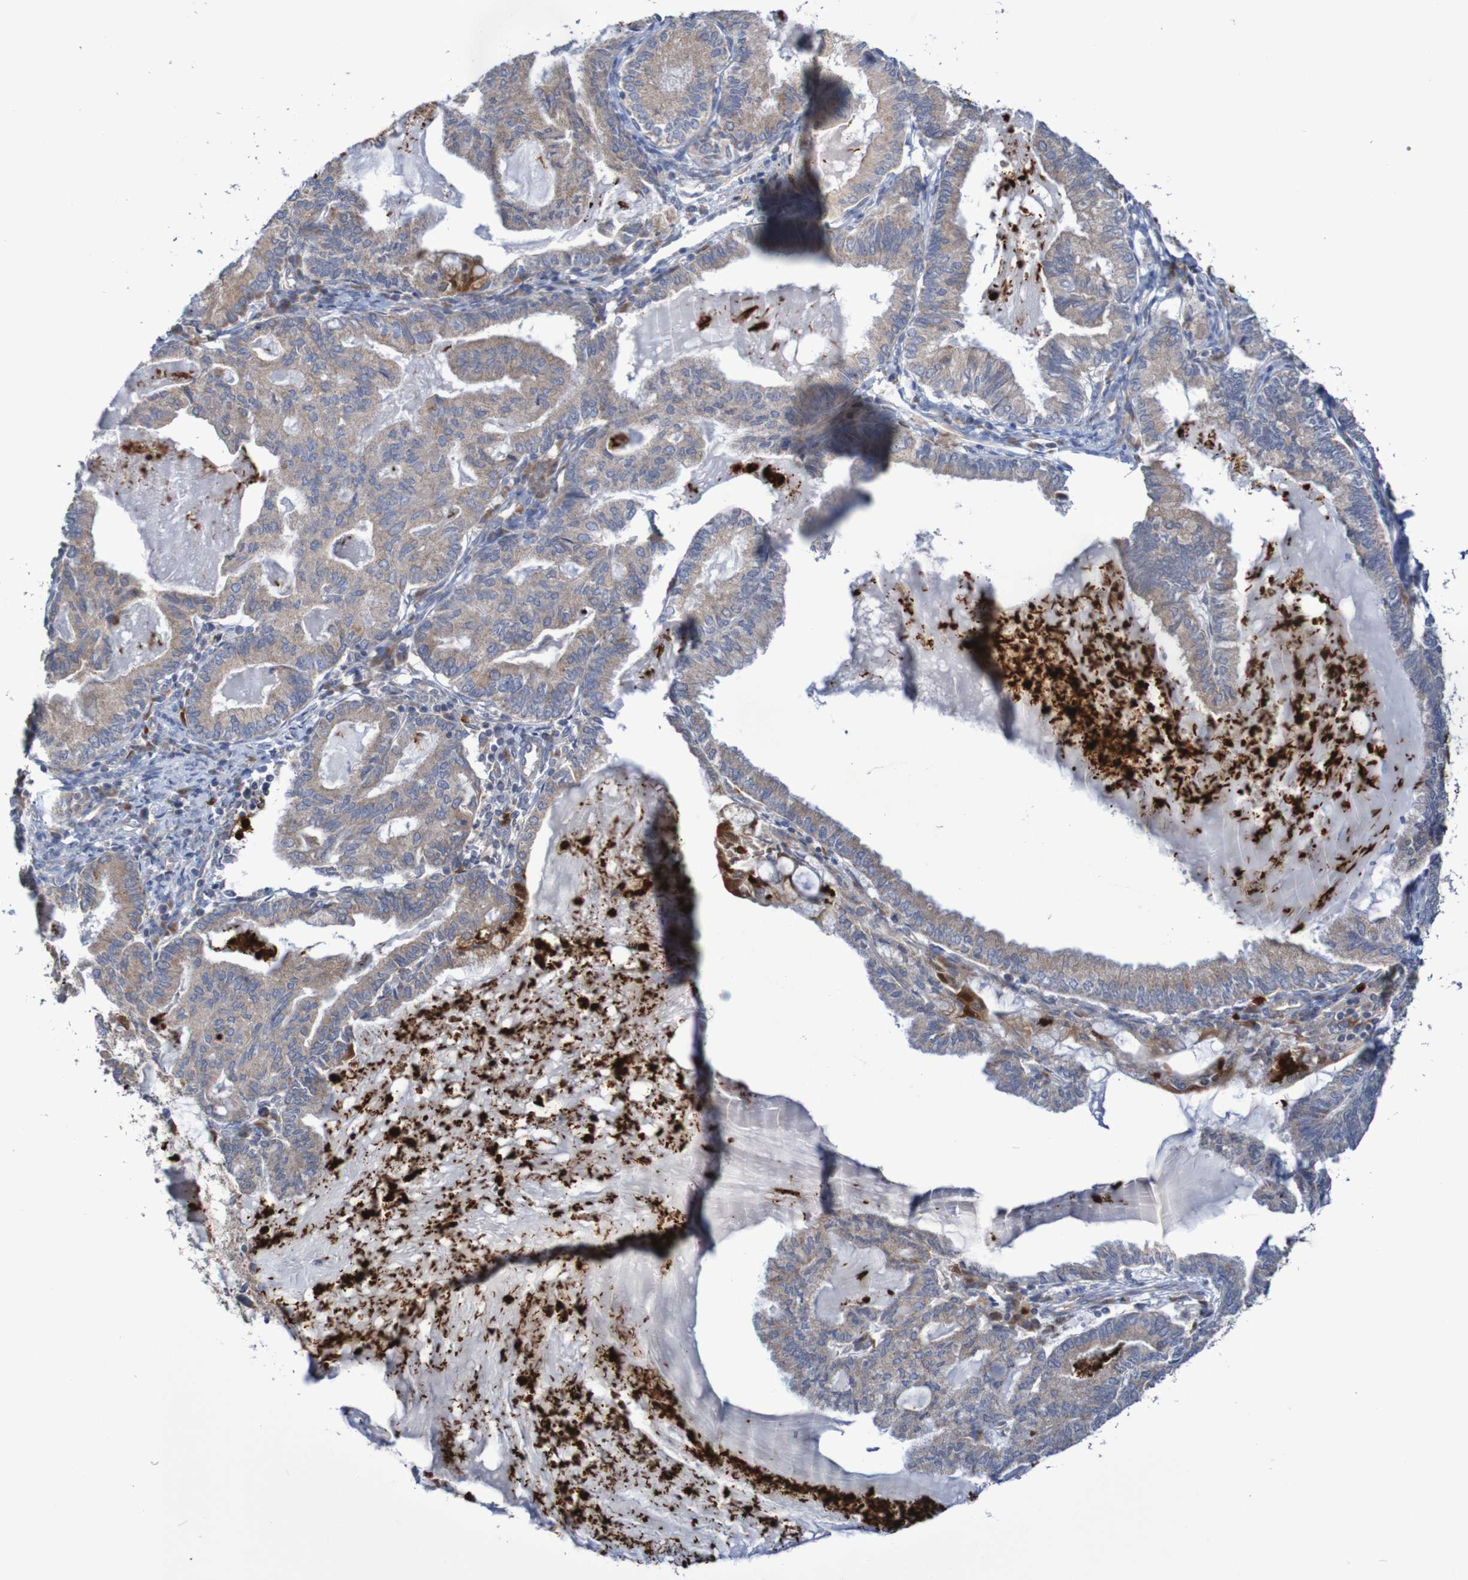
{"staining": {"intensity": "weak", "quantity": ">75%", "location": "cytoplasmic/membranous"}, "tissue": "endometrial cancer", "cell_type": "Tumor cells", "image_type": "cancer", "snomed": [{"axis": "morphology", "description": "Adenocarcinoma, NOS"}, {"axis": "topography", "description": "Endometrium"}], "caption": "Approximately >75% of tumor cells in human endometrial cancer (adenocarcinoma) display weak cytoplasmic/membranous protein staining as visualized by brown immunohistochemical staining.", "gene": "PARP4", "patient": {"sex": "female", "age": 86}}